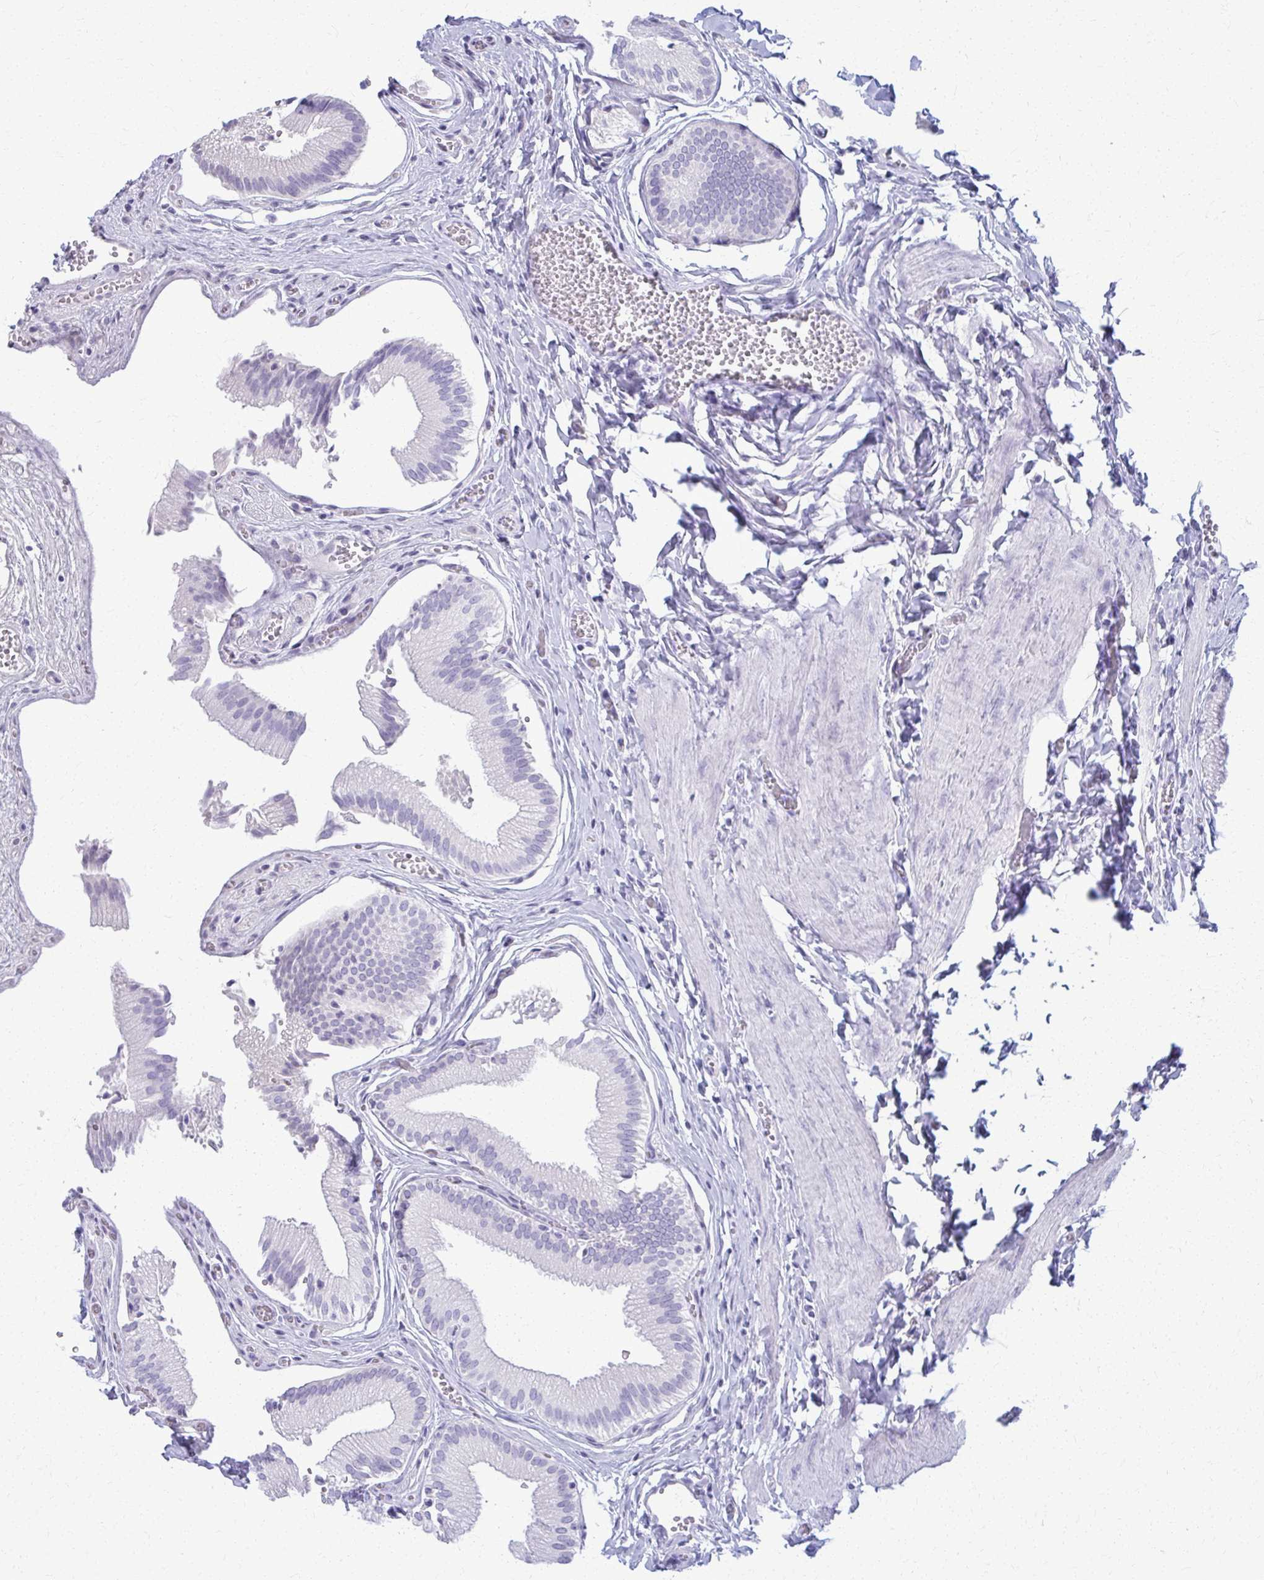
{"staining": {"intensity": "negative", "quantity": "none", "location": "none"}, "tissue": "gallbladder", "cell_type": "Glandular cells", "image_type": "normal", "snomed": [{"axis": "morphology", "description": "Normal tissue, NOS"}, {"axis": "topography", "description": "Gallbladder"}, {"axis": "topography", "description": "Peripheral nerve tissue"}], "caption": "Normal gallbladder was stained to show a protein in brown. There is no significant staining in glandular cells. Nuclei are stained in blue.", "gene": "ACSM2A", "patient": {"sex": "male", "age": 17}}